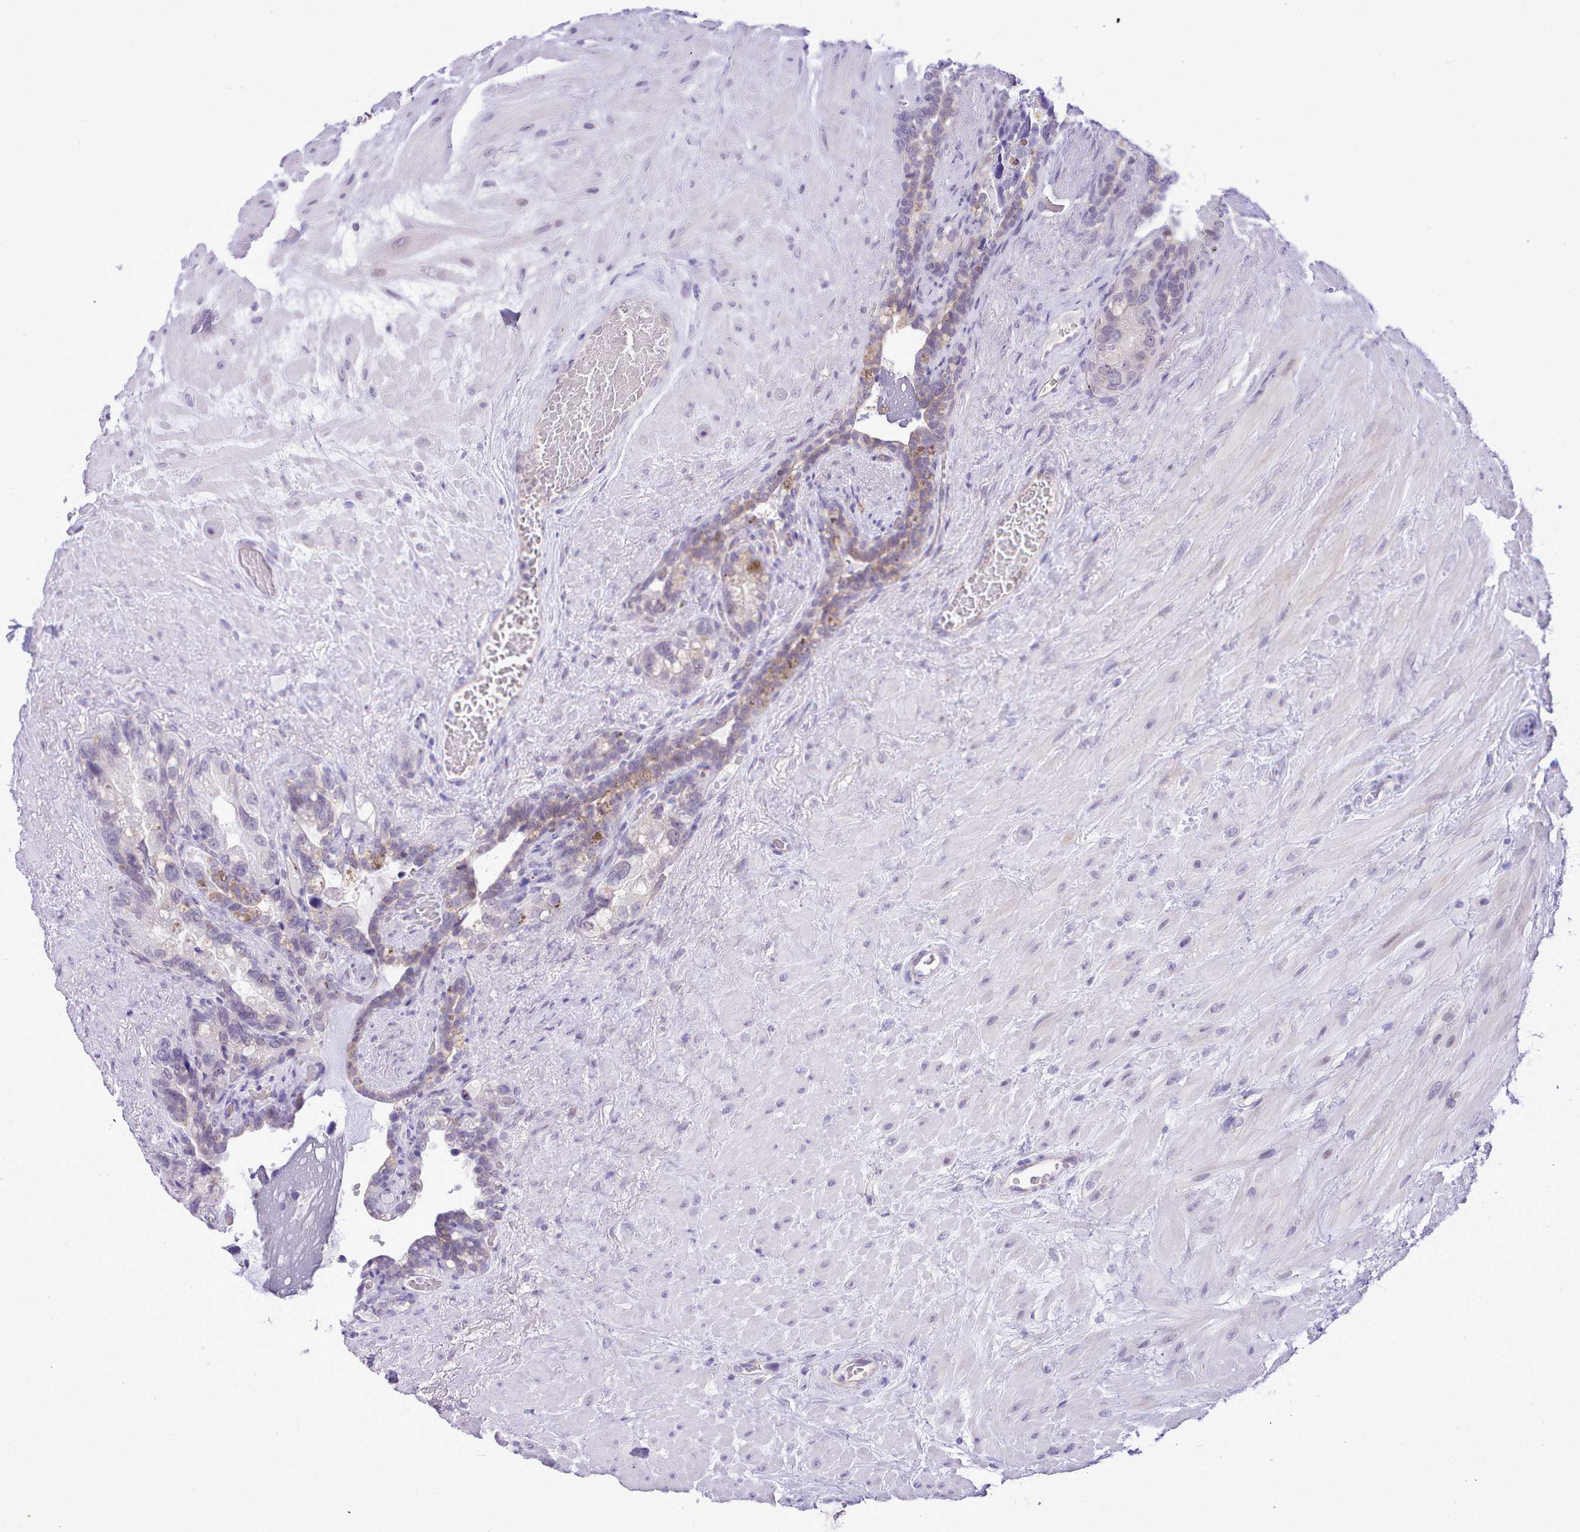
{"staining": {"intensity": "negative", "quantity": "none", "location": "none"}, "tissue": "seminal vesicle", "cell_type": "Glandular cells", "image_type": "normal", "snomed": [{"axis": "morphology", "description": "Normal tissue, NOS"}, {"axis": "topography", "description": "Seminal veicle"}], "caption": "High power microscopy micrograph of an IHC photomicrograph of normal seminal vesicle, revealing no significant staining in glandular cells.", "gene": "LRRC37A2", "patient": {"sex": "male", "age": 80}}